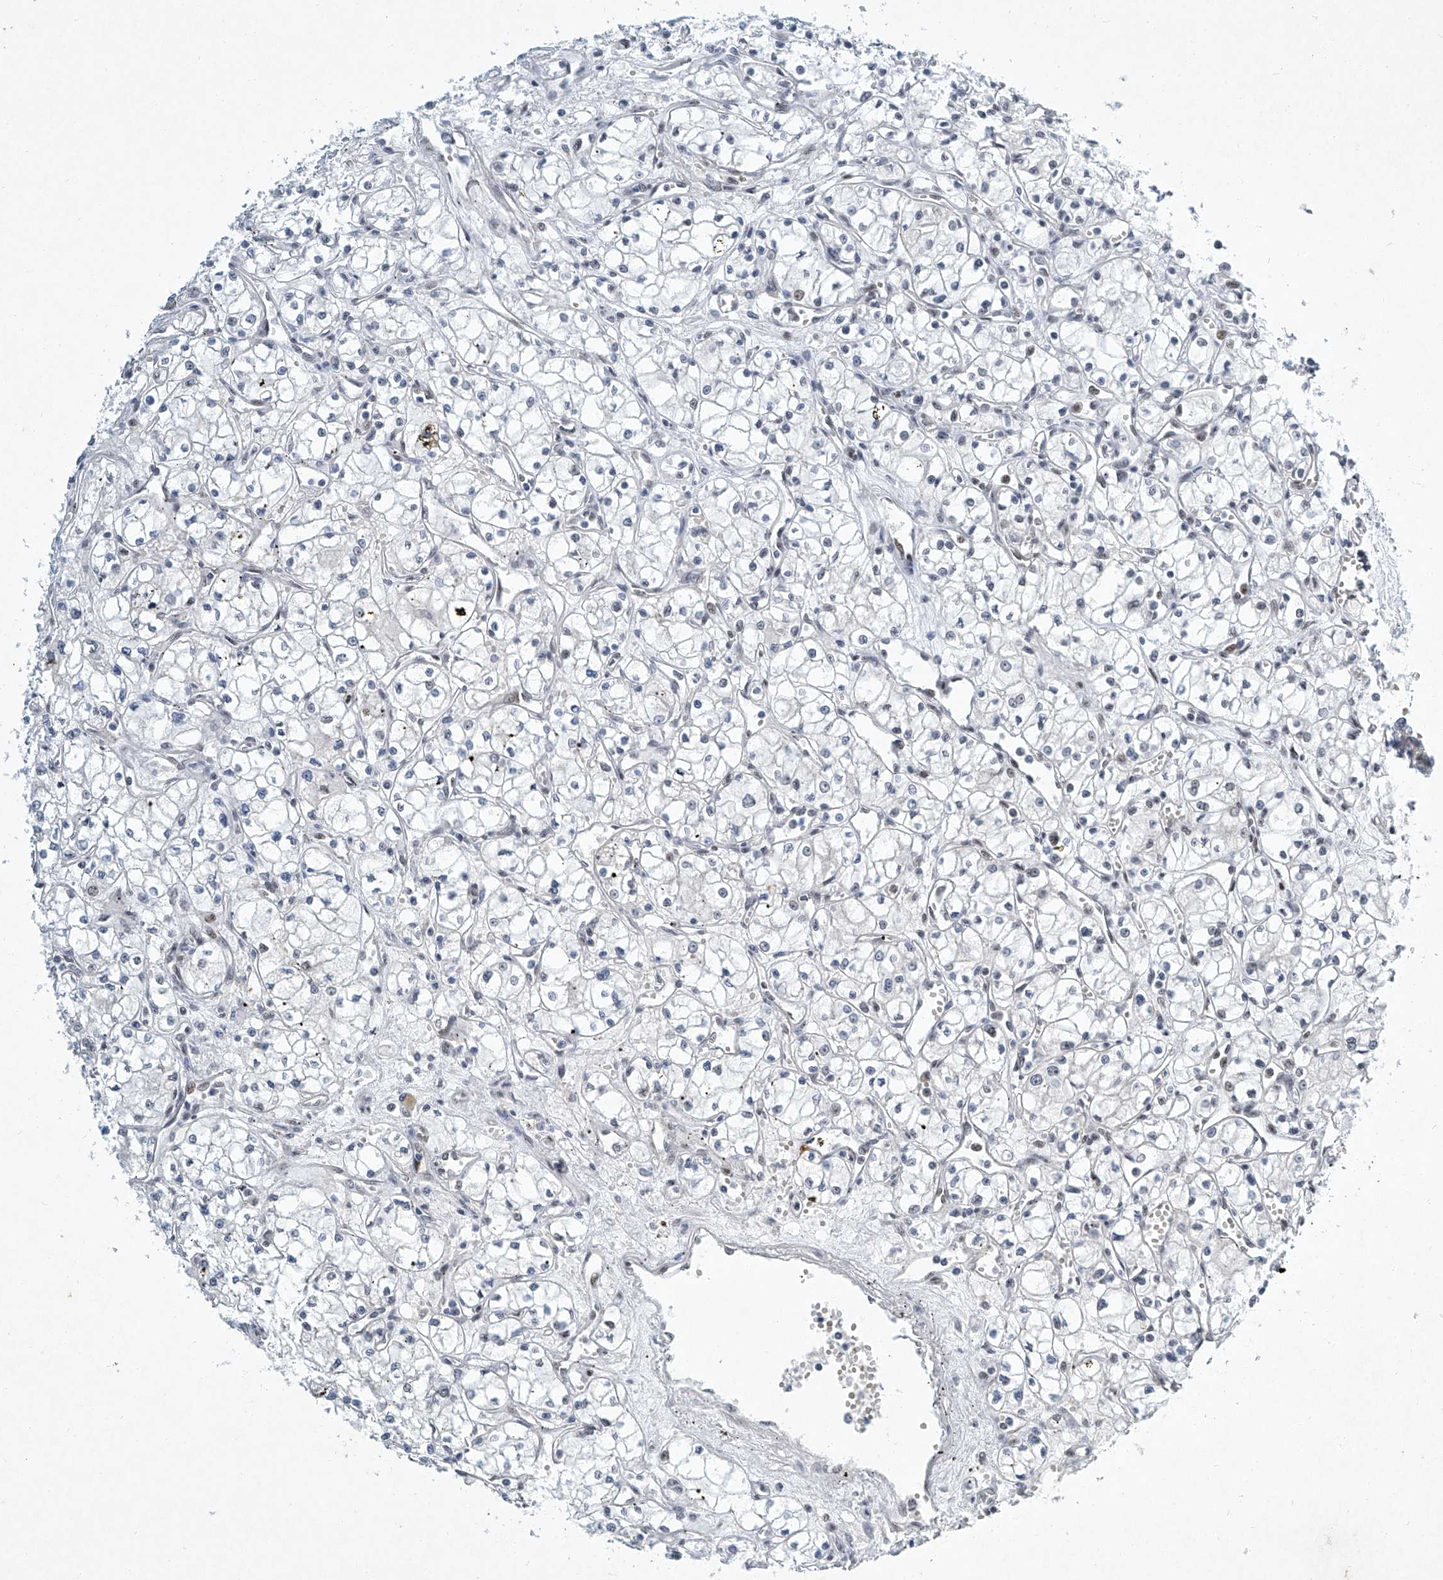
{"staining": {"intensity": "negative", "quantity": "none", "location": "none"}, "tissue": "renal cancer", "cell_type": "Tumor cells", "image_type": "cancer", "snomed": [{"axis": "morphology", "description": "Adenocarcinoma, NOS"}, {"axis": "topography", "description": "Kidney"}], "caption": "A high-resolution histopathology image shows immunohistochemistry staining of renal cancer, which shows no significant staining in tumor cells.", "gene": "TFDP1", "patient": {"sex": "male", "age": 59}}